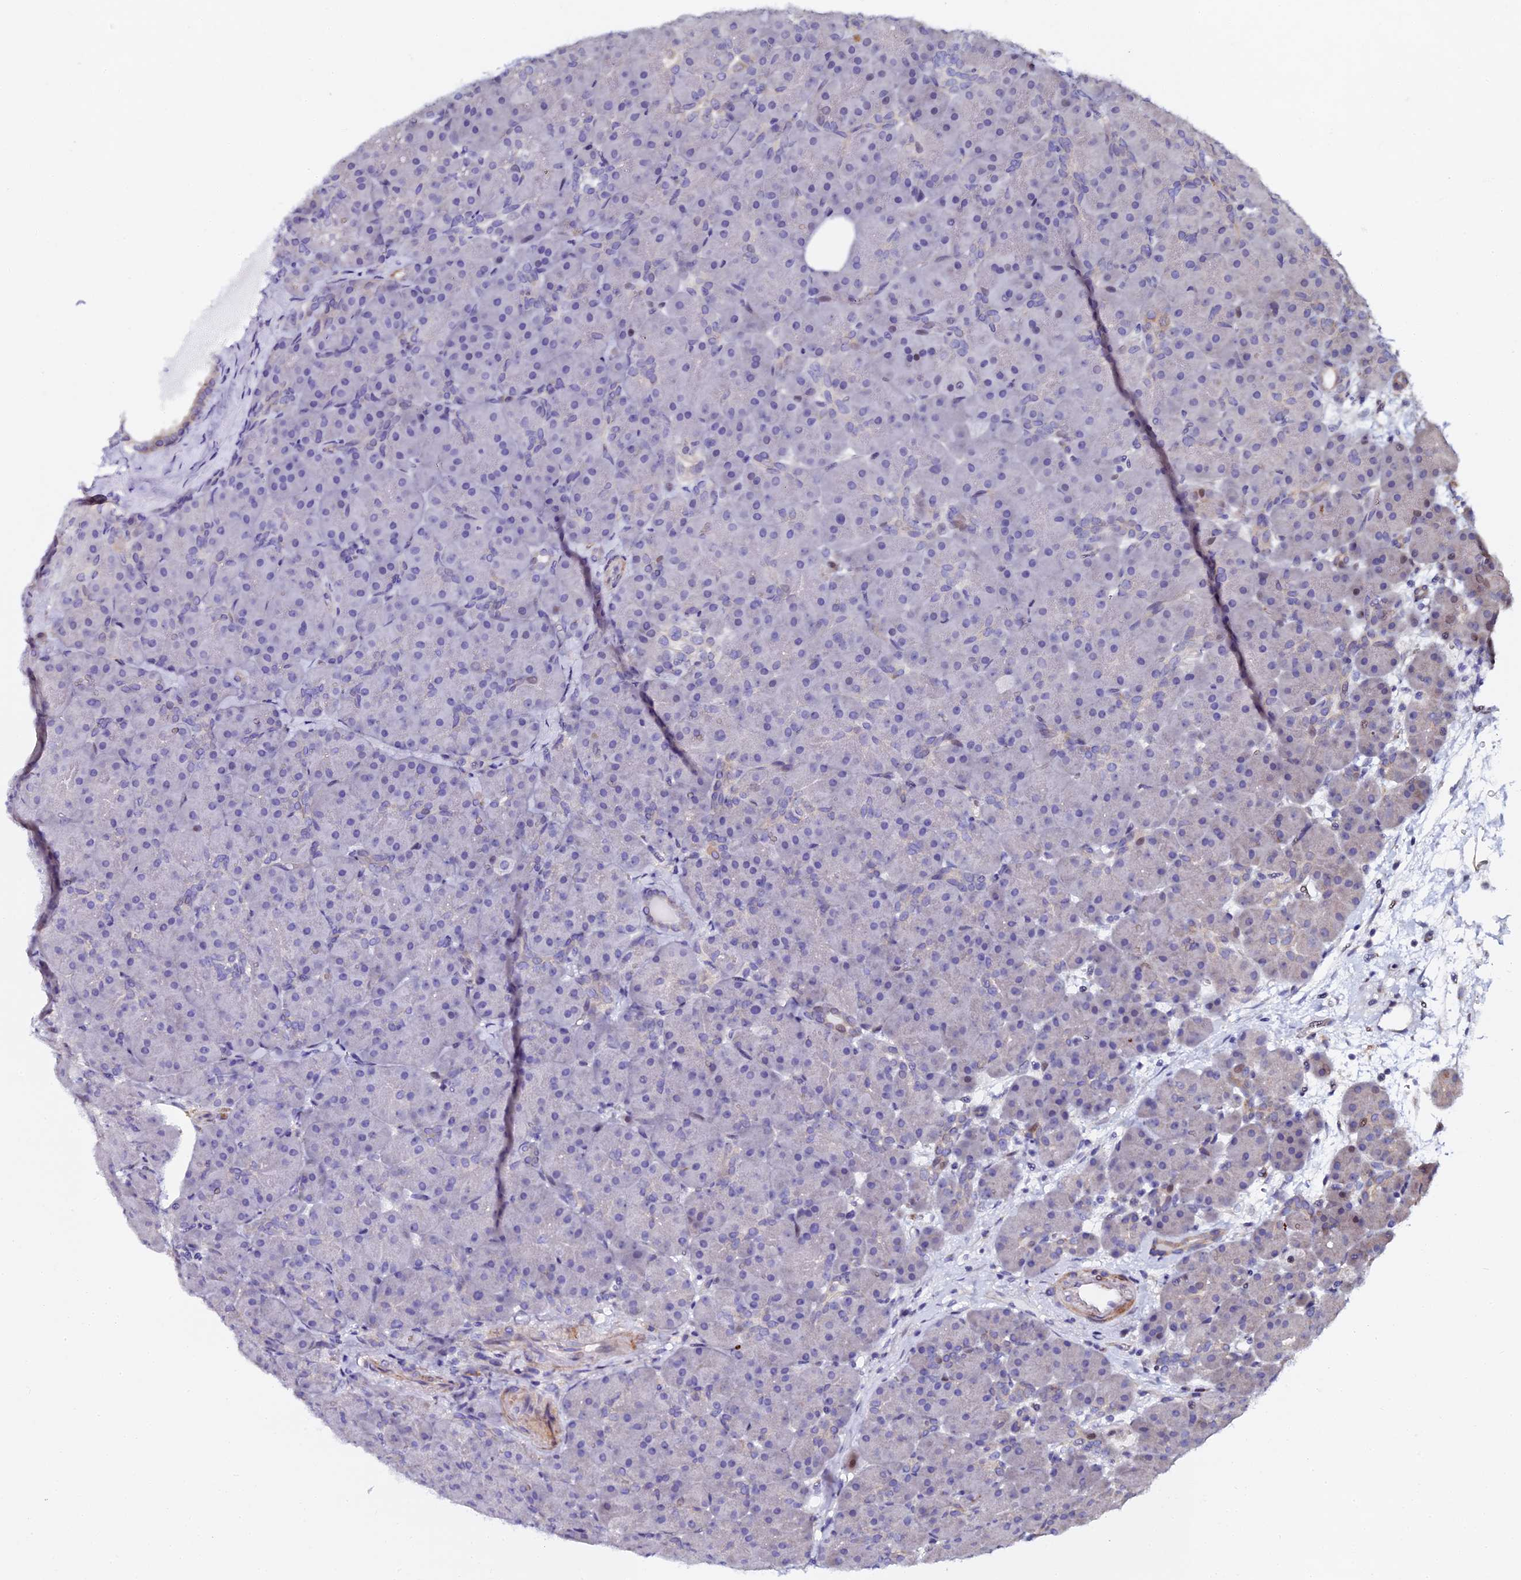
{"staining": {"intensity": "negative", "quantity": "none", "location": "none"}, "tissue": "pancreas", "cell_type": "Exocrine glandular cells", "image_type": "normal", "snomed": [{"axis": "morphology", "description": "Normal tissue, NOS"}, {"axis": "topography", "description": "Pancreas"}], "caption": "Pancreas was stained to show a protein in brown. There is no significant positivity in exocrine glandular cells. The staining is performed using DAB (3,3'-diaminobenzidine) brown chromogen with nuclei counter-stained in using hematoxylin.", "gene": "GPN3", "patient": {"sex": "male", "age": 66}}